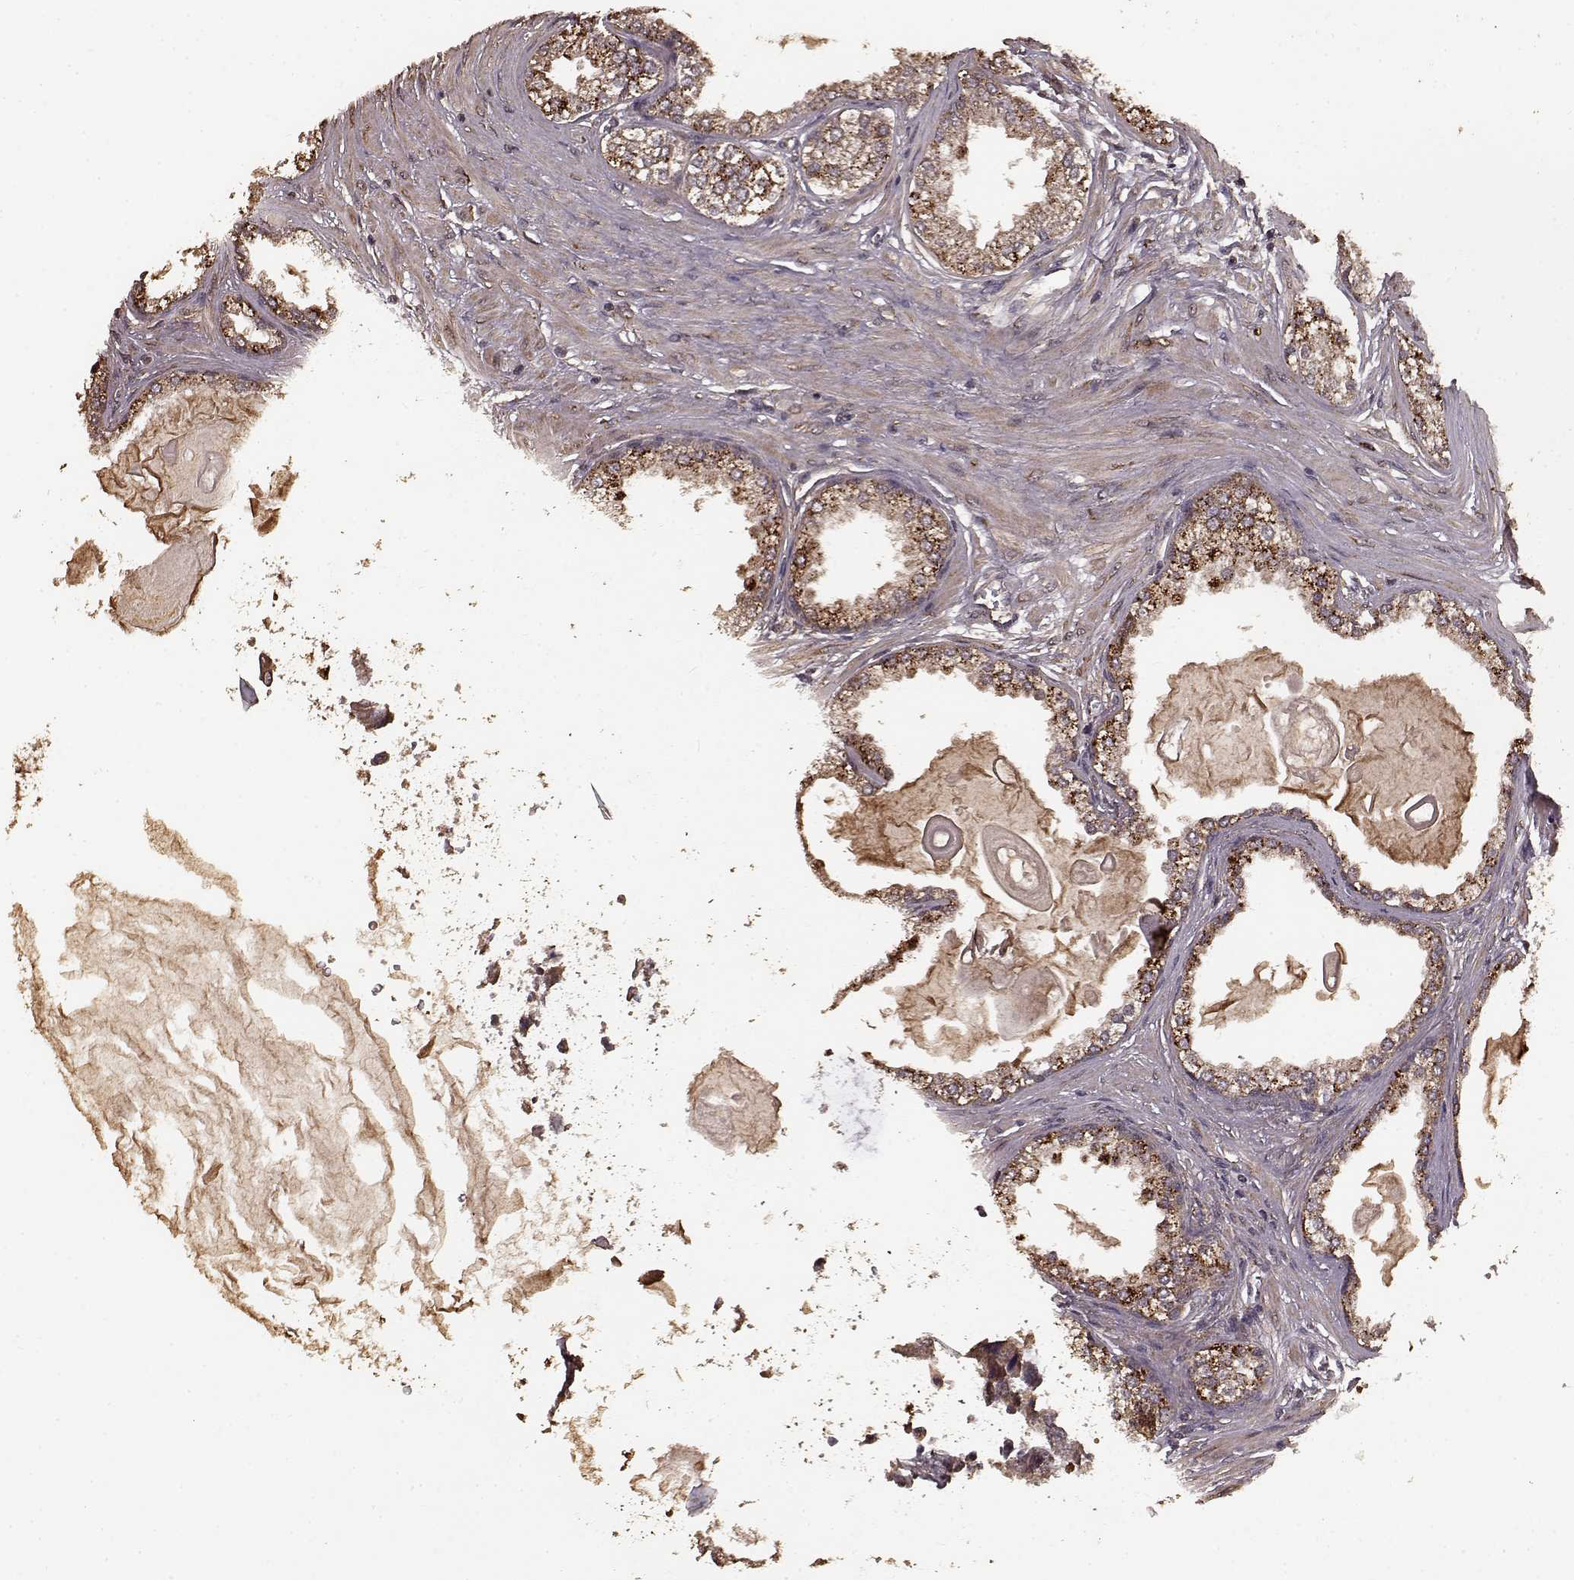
{"staining": {"intensity": "moderate", "quantity": "25%-75%", "location": "cytoplasmic/membranous"}, "tissue": "prostate cancer", "cell_type": "Tumor cells", "image_type": "cancer", "snomed": [{"axis": "morphology", "description": "Normal tissue, NOS"}, {"axis": "morphology", "description": "Adenocarcinoma, High grade"}, {"axis": "topography", "description": "Prostate"}], "caption": "This is a micrograph of immunohistochemistry (IHC) staining of prostate high-grade adenocarcinoma, which shows moderate staining in the cytoplasmic/membranous of tumor cells.", "gene": "USP15", "patient": {"sex": "male", "age": 83}}